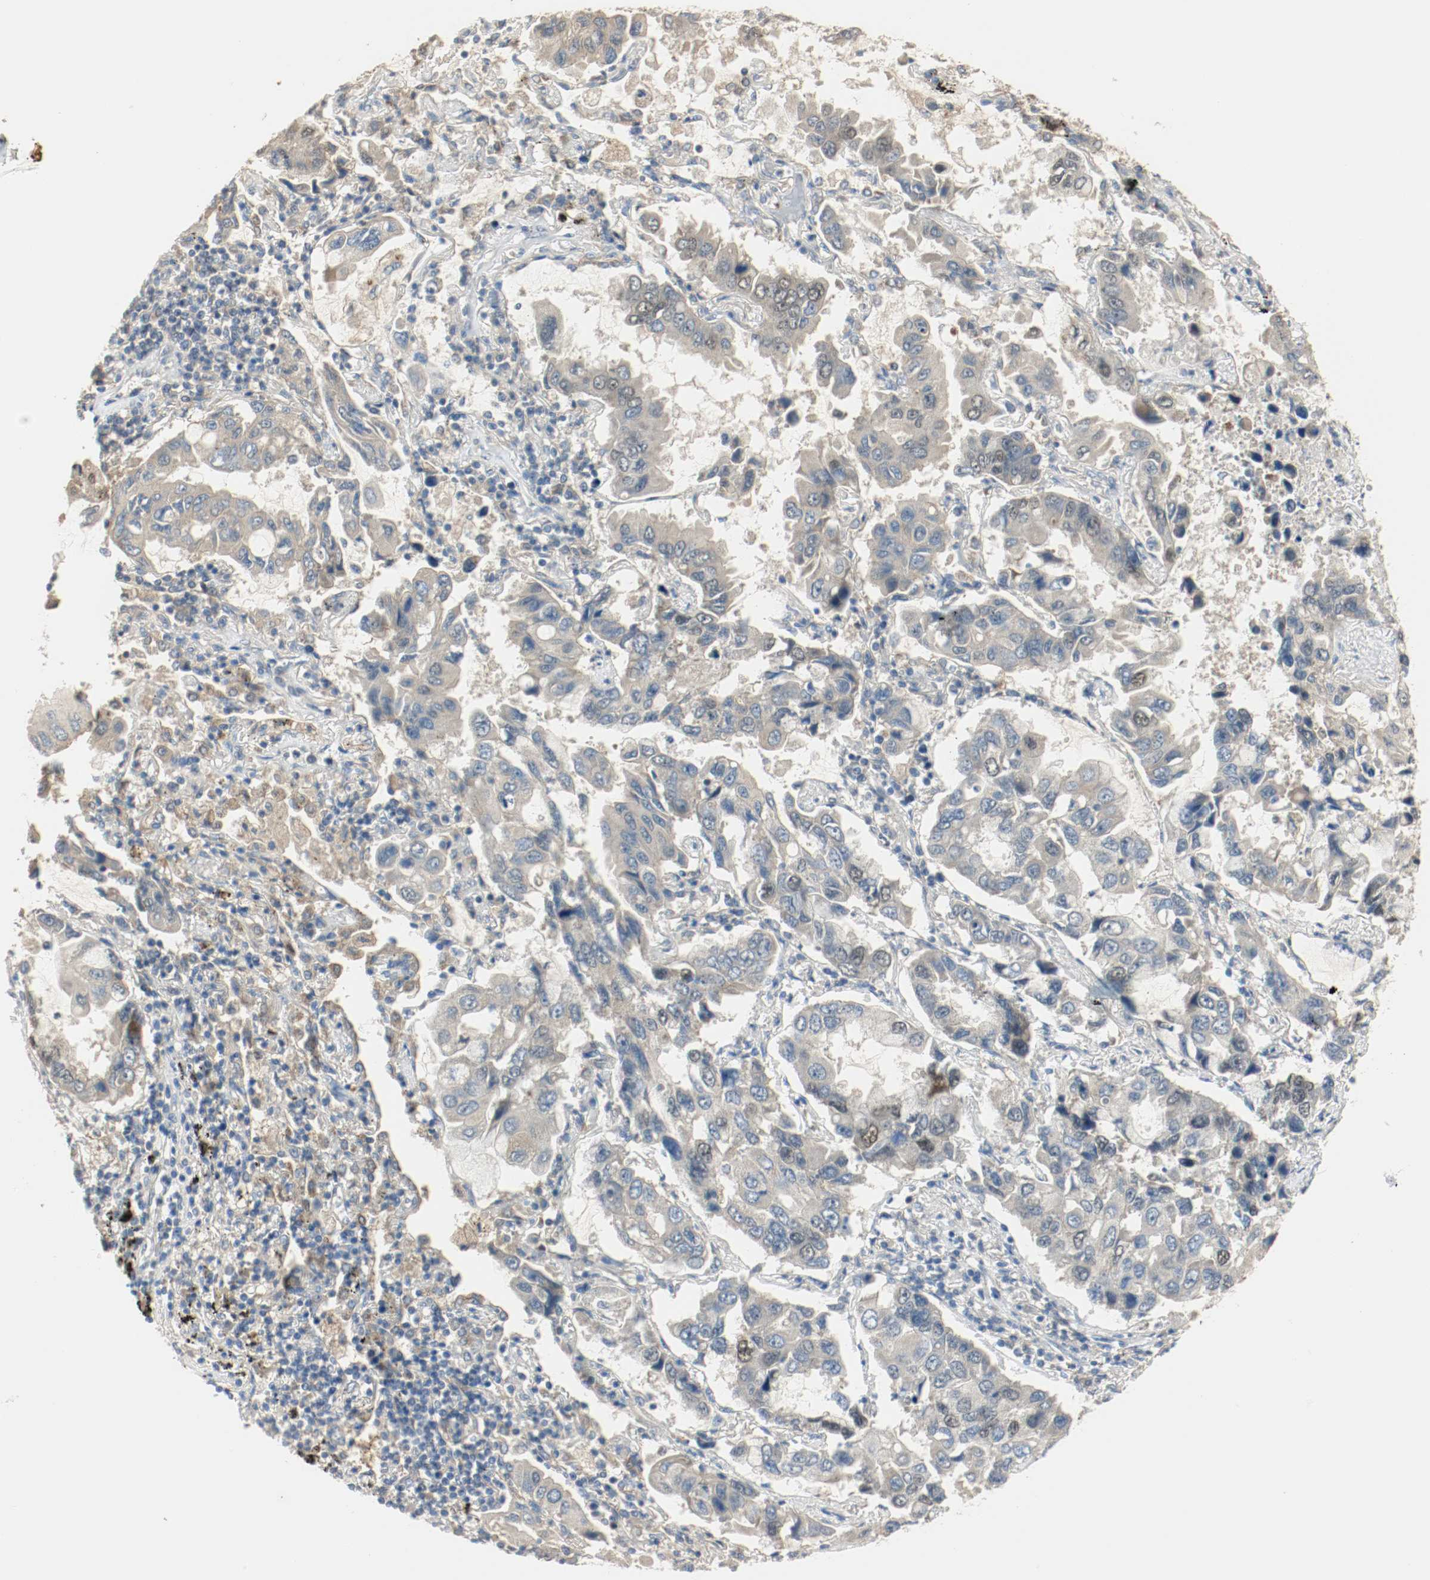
{"staining": {"intensity": "weak", "quantity": ">75%", "location": "cytoplasmic/membranous"}, "tissue": "lung cancer", "cell_type": "Tumor cells", "image_type": "cancer", "snomed": [{"axis": "morphology", "description": "Adenocarcinoma, NOS"}, {"axis": "topography", "description": "Lung"}], "caption": "Brown immunohistochemical staining in lung cancer (adenocarcinoma) exhibits weak cytoplasmic/membranous positivity in approximately >75% of tumor cells.", "gene": "MELTF", "patient": {"sex": "male", "age": 64}}